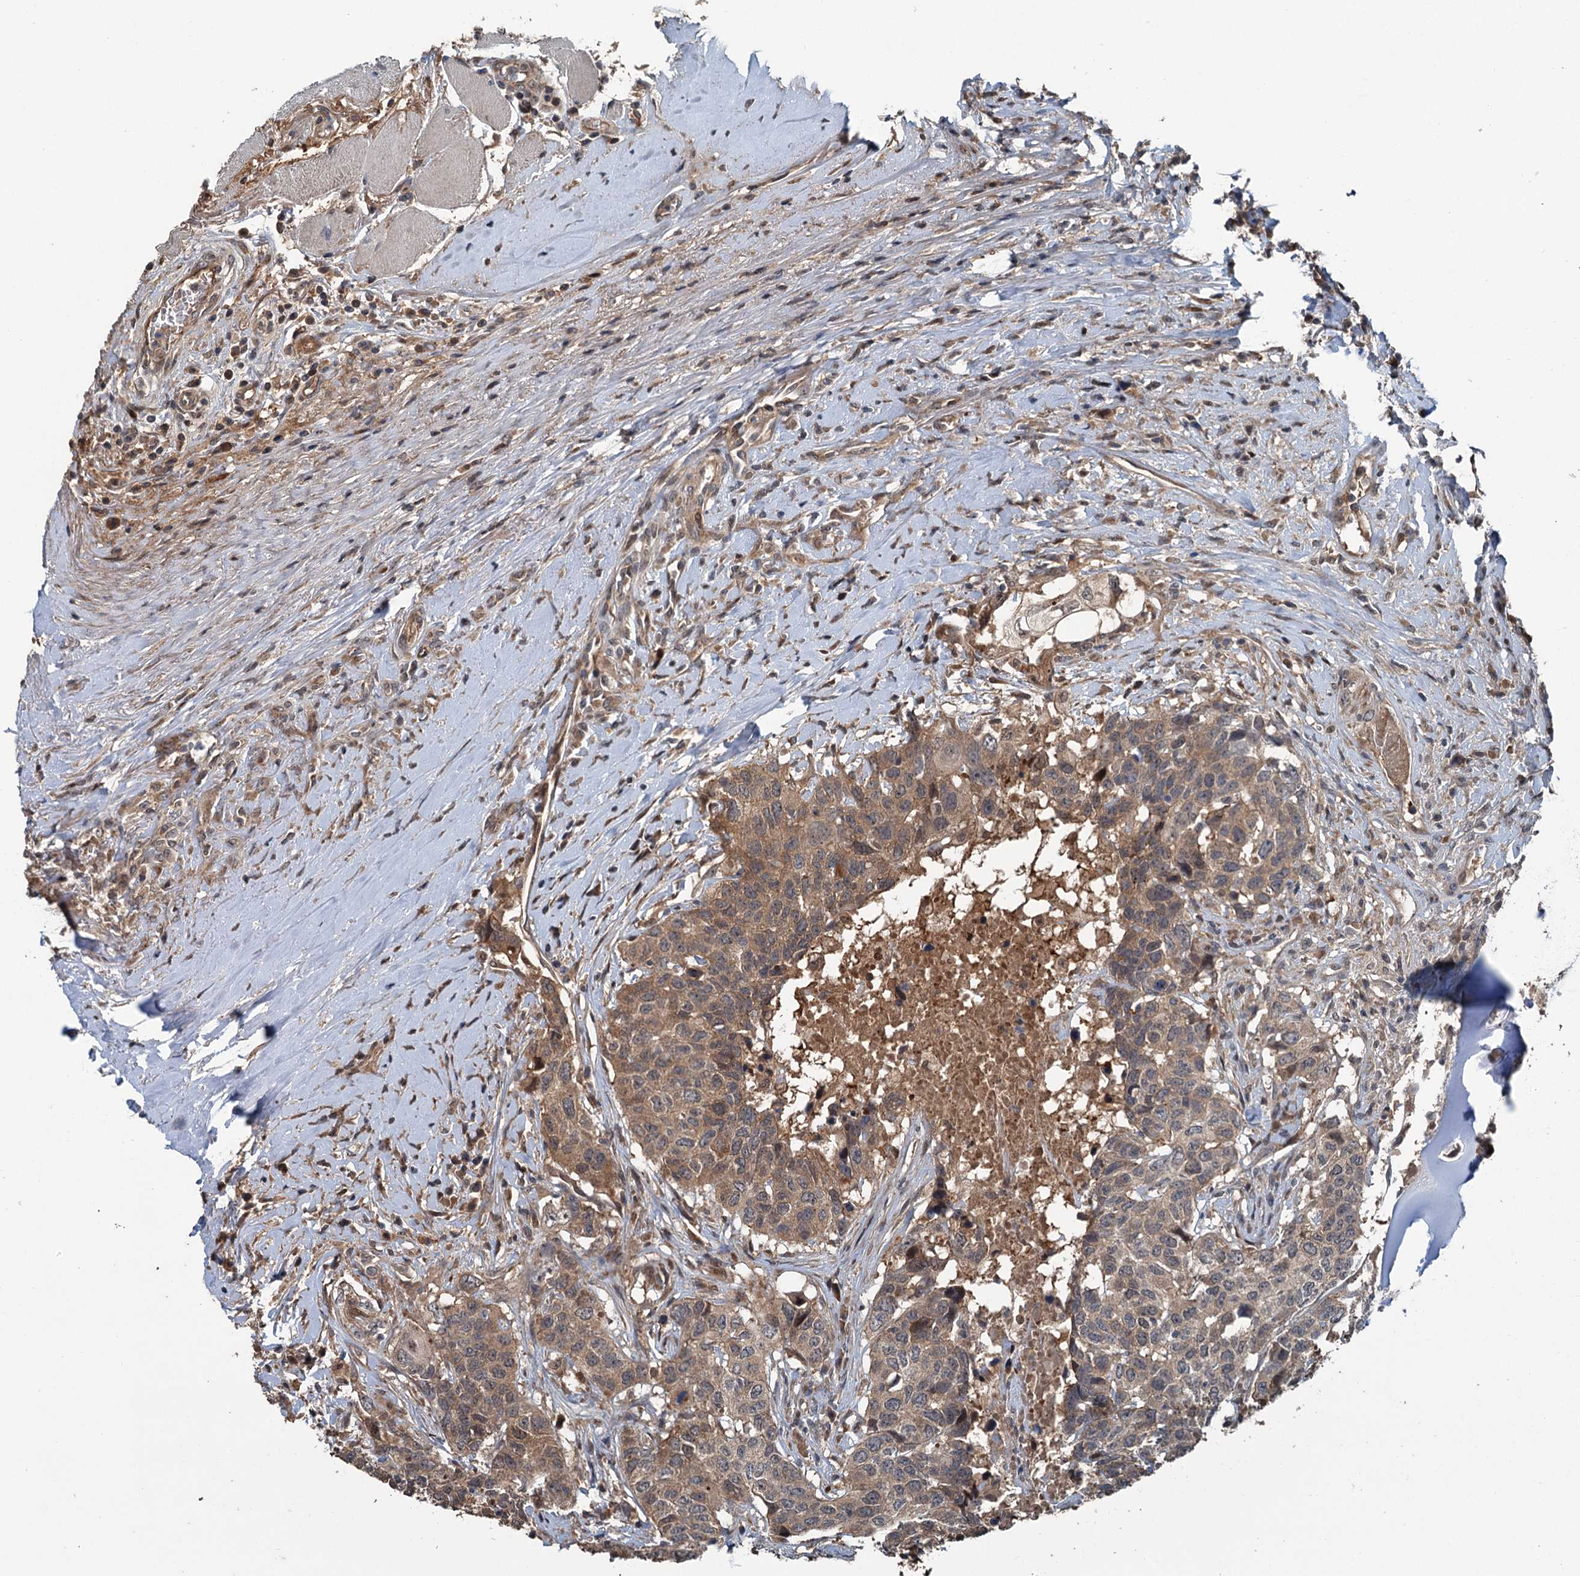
{"staining": {"intensity": "moderate", "quantity": ">75%", "location": "cytoplasmic/membranous"}, "tissue": "head and neck cancer", "cell_type": "Tumor cells", "image_type": "cancer", "snomed": [{"axis": "morphology", "description": "Squamous cell carcinoma, NOS"}, {"axis": "topography", "description": "Head-Neck"}], "caption": "Immunohistochemistry image of head and neck cancer stained for a protein (brown), which shows medium levels of moderate cytoplasmic/membranous staining in about >75% of tumor cells.", "gene": "TEDC1", "patient": {"sex": "male", "age": 66}}